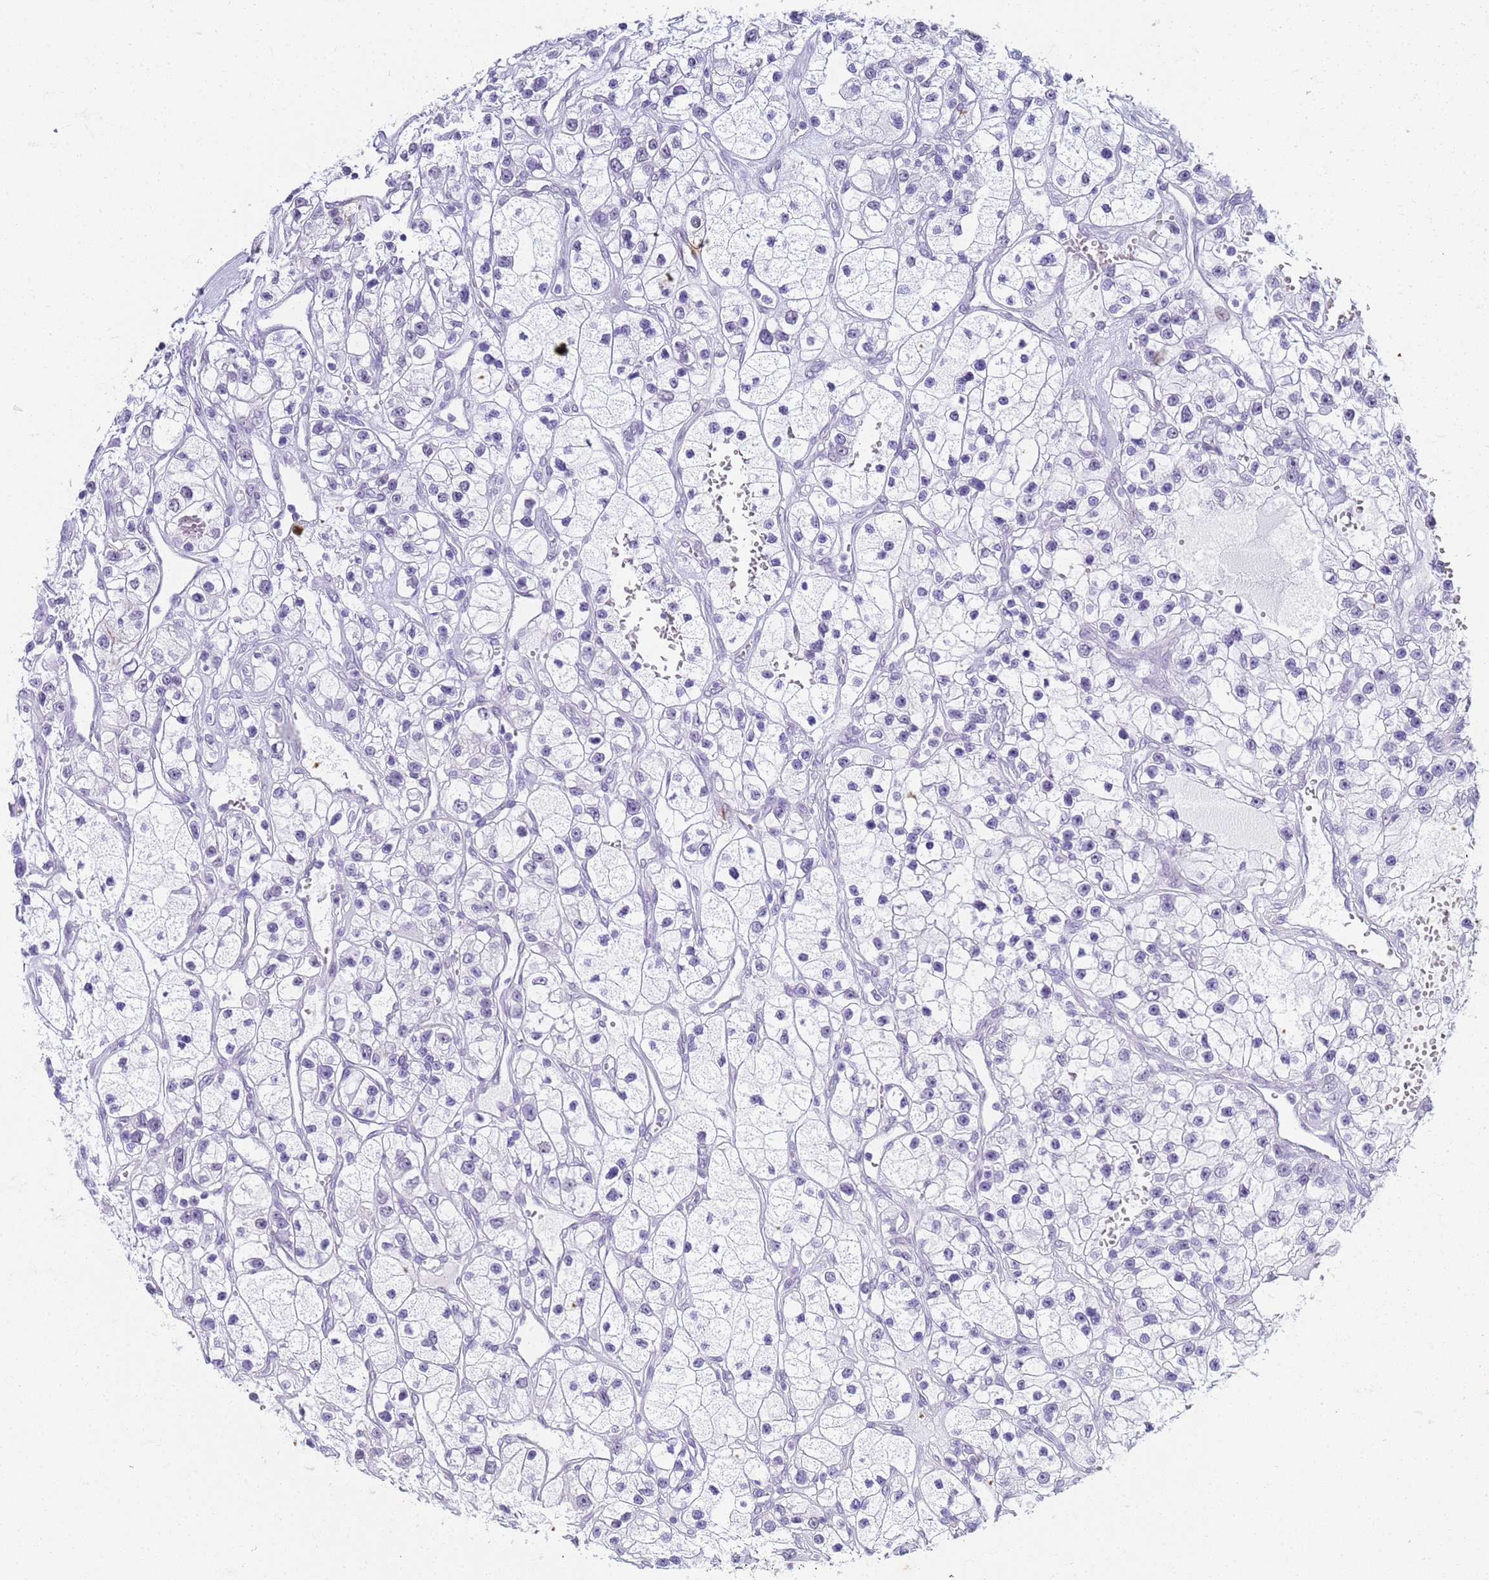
{"staining": {"intensity": "negative", "quantity": "none", "location": "none"}, "tissue": "renal cancer", "cell_type": "Tumor cells", "image_type": "cancer", "snomed": [{"axis": "morphology", "description": "Adenocarcinoma, NOS"}, {"axis": "topography", "description": "Kidney"}], "caption": "Immunohistochemical staining of renal cancer (adenocarcinoma) shows no significant staining in tumor cells.", "gene": "SLC7A9", "patient": {"sex": "female", "age": 57}}